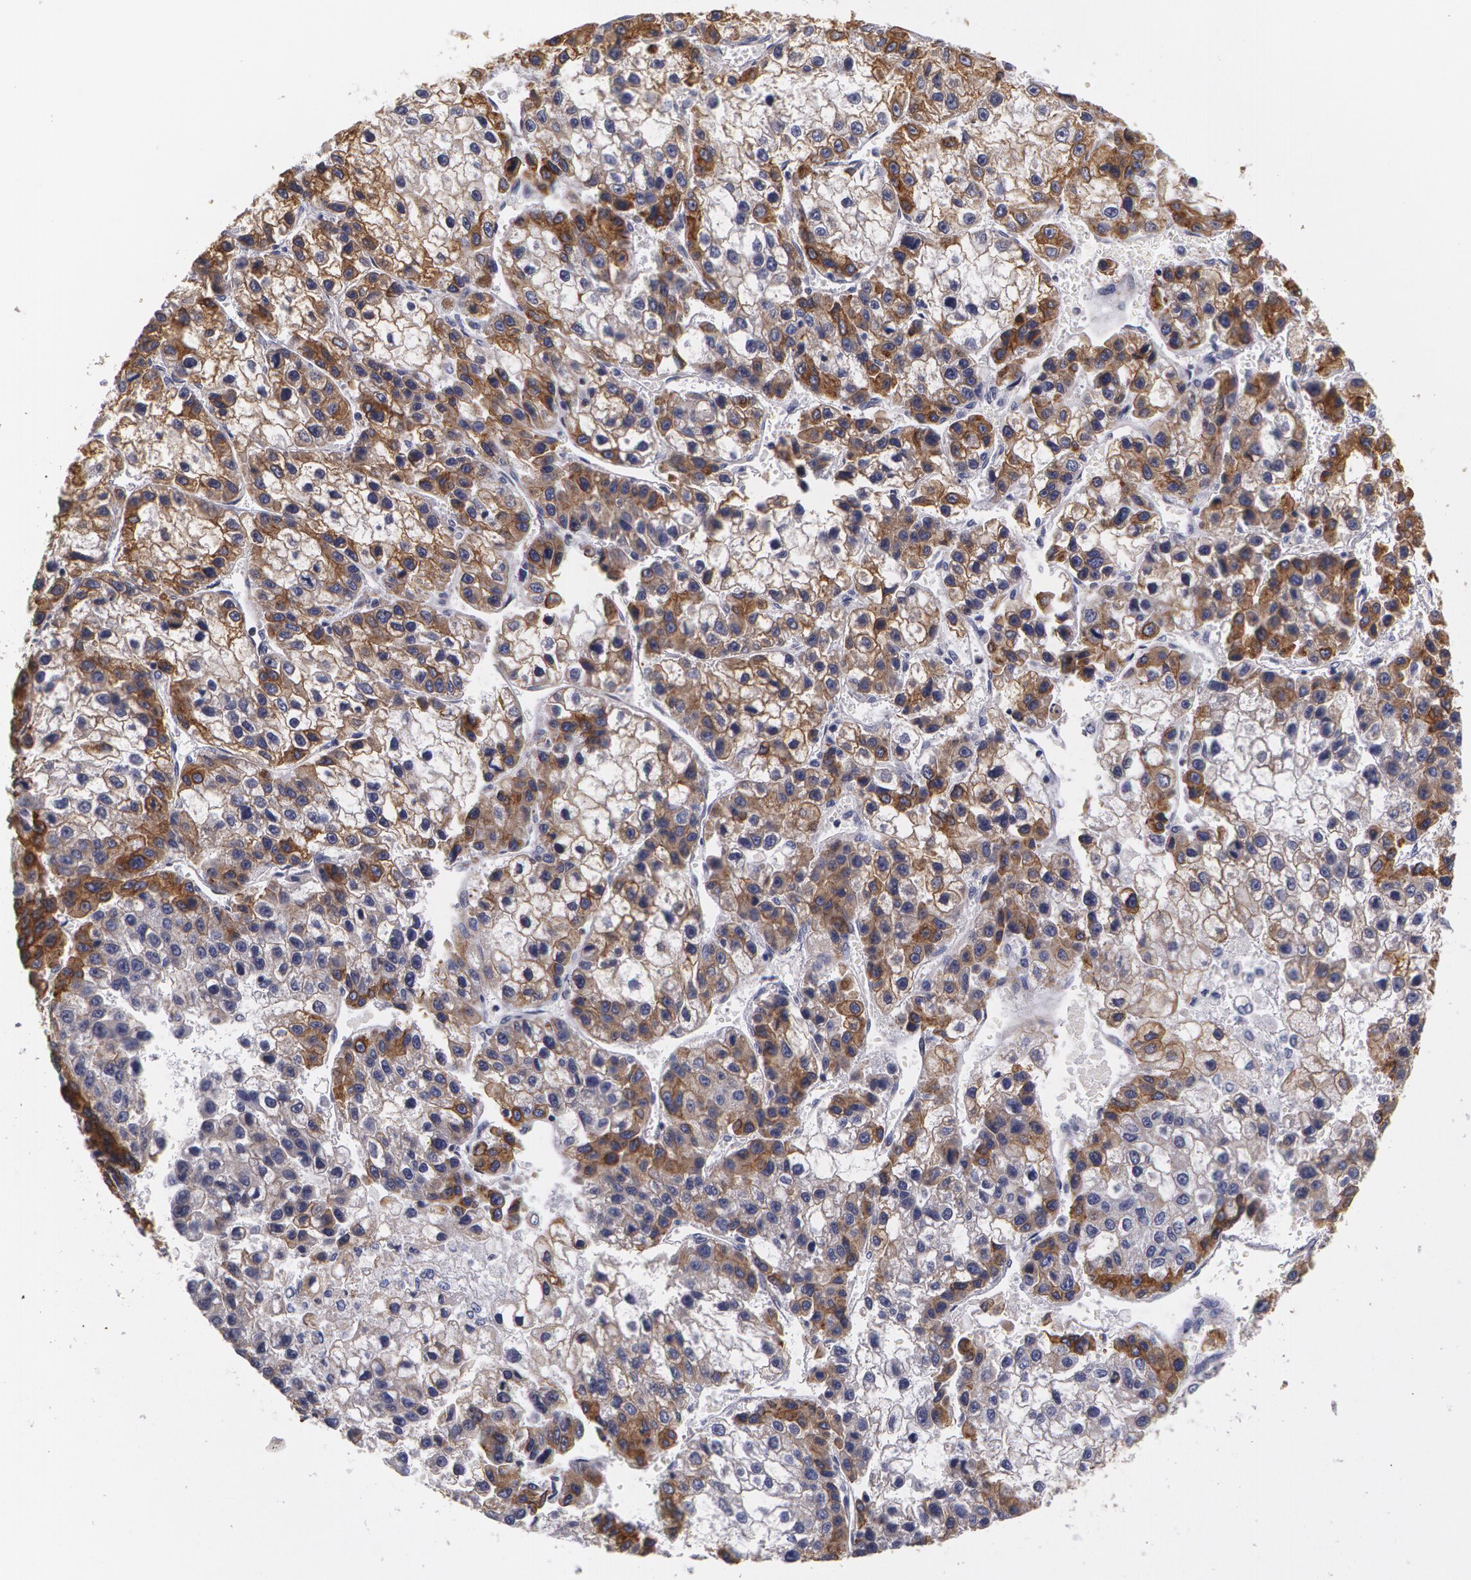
{"staining": {"intensity": "moderate", "quantity": "25%-75%", "location": "cytoplasmic/membranous"}, "tissue": "liver cancer", "cell_type": "Tumor cells", "image_type": "cancer", "snomed": [{"axis": "morphology", "description": "Carcinoma, Hepatocellular, NOS"}, {"axis": "topography", "description": "Liver"}], "caption": "This is a histology image of IHC staining of liver cancer (hepatocellular carcinoma), which shows moderate positivity in the cytoplasmic/membranous of tumor cells.", "gene": "KRT18", "patient": {"sex": "female", "age": 66}}